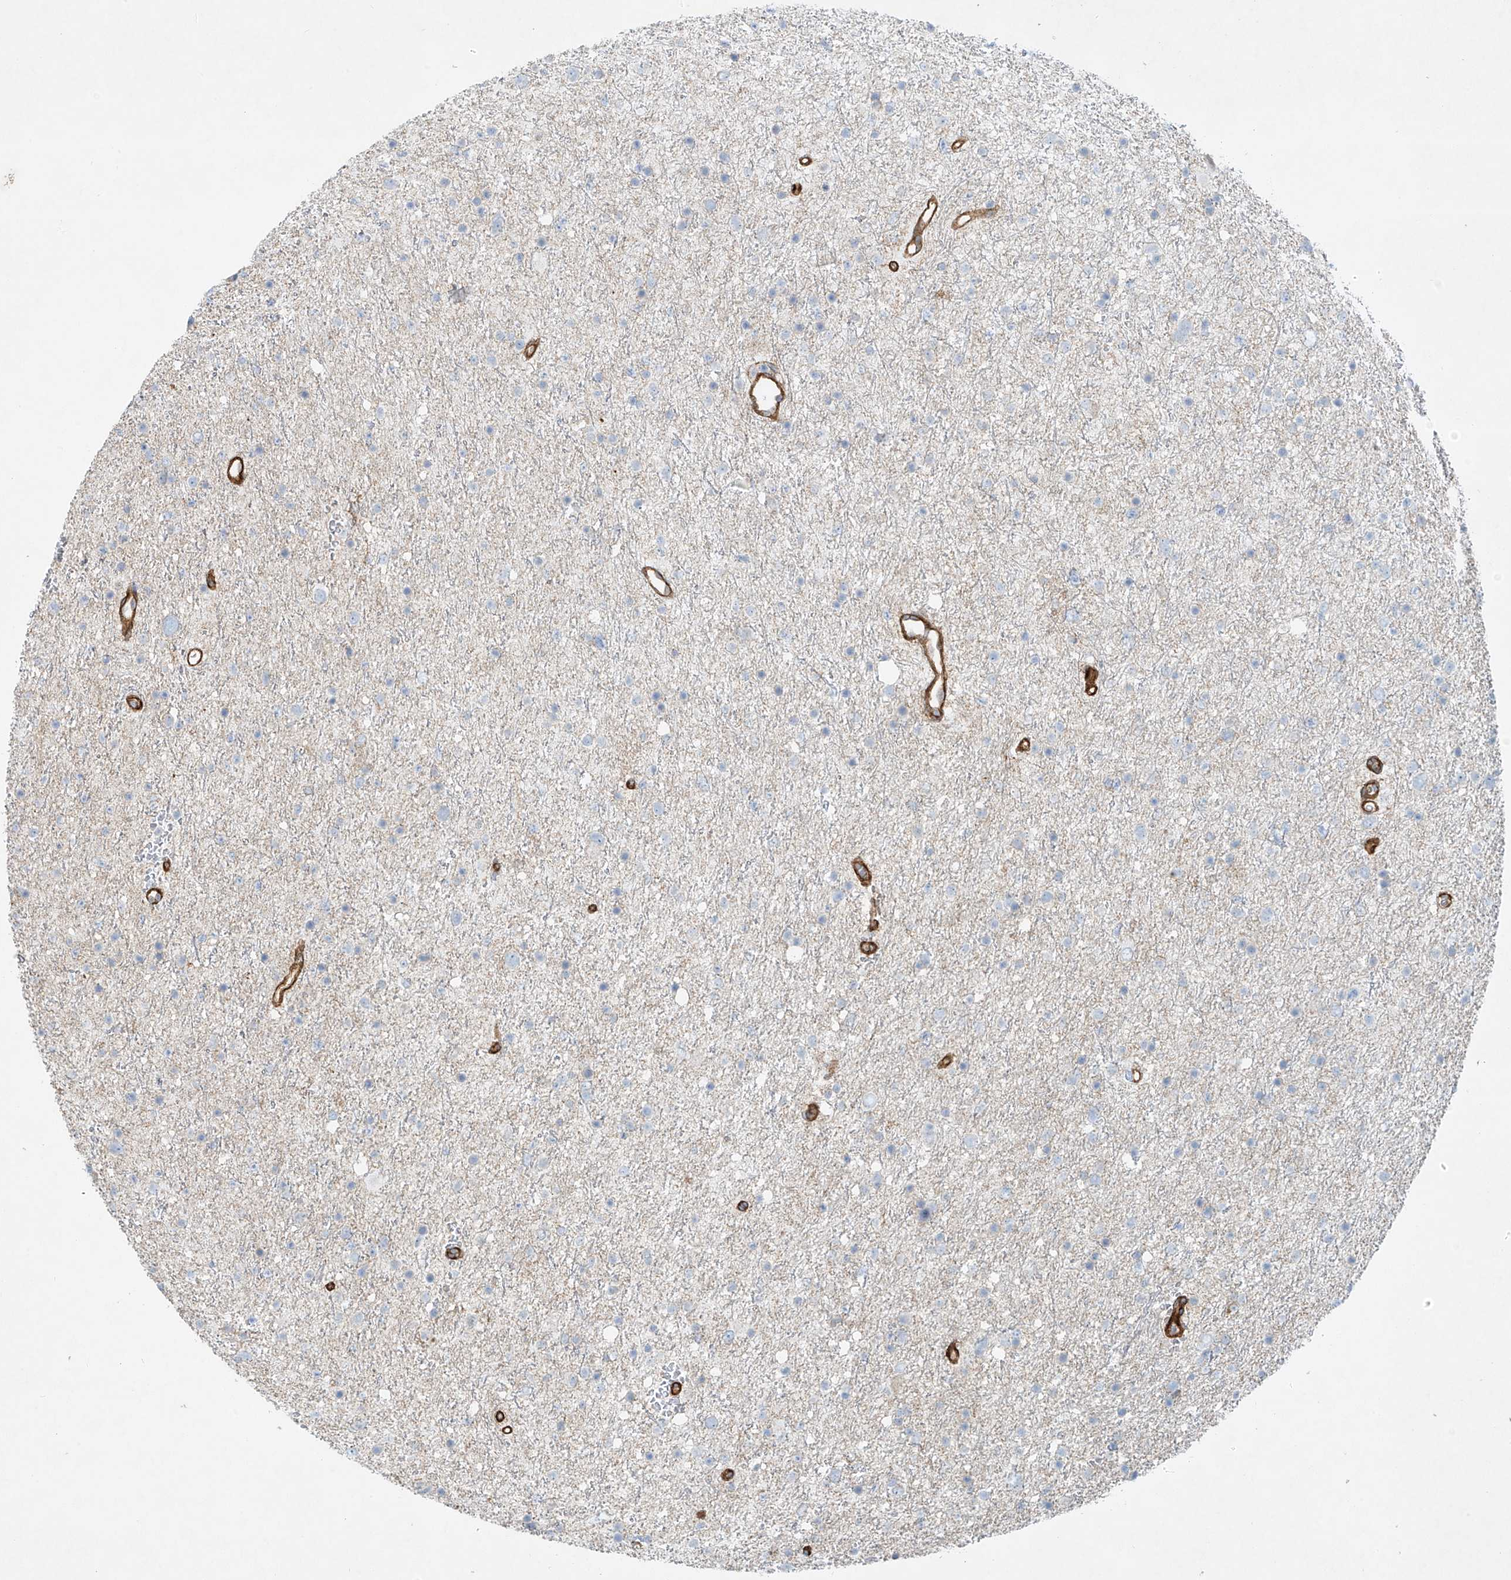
{"staining": {"intensity": "negative", "quantity": "none", "location": "none"}, "tissue": "glioma", "cell_type": "Tumor cells", "image_type": "cancer", "snomed": [{"axis": "morphology", "description": "Glioma, malignant, Low grade"}, {"axis": "topography", "description": "Brain"}], "caption": "Immunohistochemistry (IHC) of human glioma shows no positivity in tumor cells.", "gene": "VAMP5", "patient": {"sex": "female", "age": 37}}